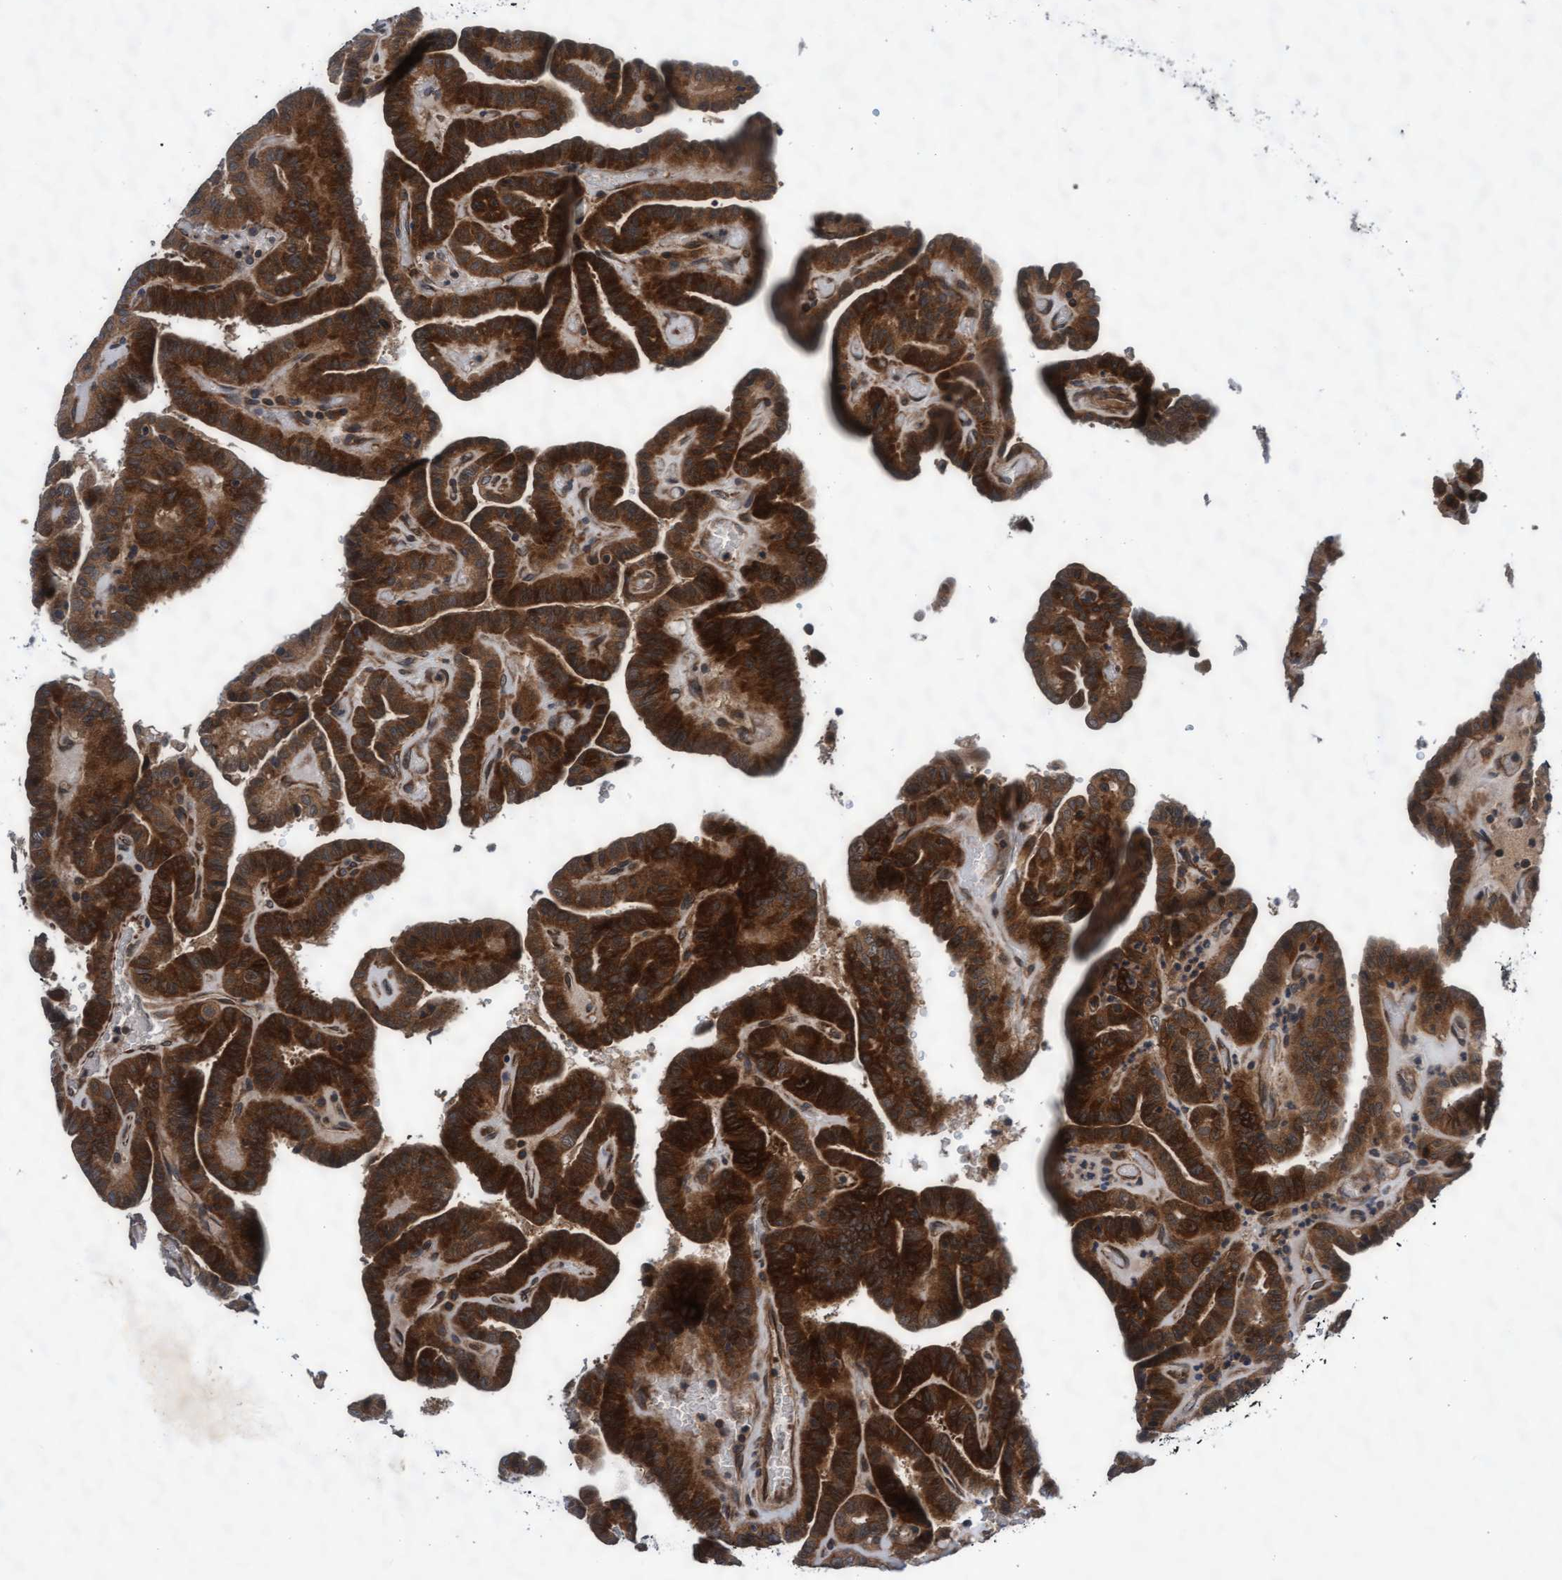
{"staining": {"intensity": "strong", "quantity": ">75%", "location": "cytoplasmic/membranous"}, "tissue": "thyroid cancer", "cell_type": "Tumor cells", "image_type": "cancer", "snomed": [{"axis": "morphology", "description": "Papillary adenocarcinoma, NOS"}, {"axis": "topography", "description": "Thyroid gland"}], "caption": "Thyroid papillary adenocarcinoma tissue demonstrates strong cytoplasmic/membranous positivity in approximately >75% of tumor cells Using DAB (3,3'-diaminobenzidine) (brown) and hematoxylin (blue) stains, captured at high magnification using brightfield microscopy.", "gene": "EFCAB13", "patient": {"sex": "male", "age": 77}}